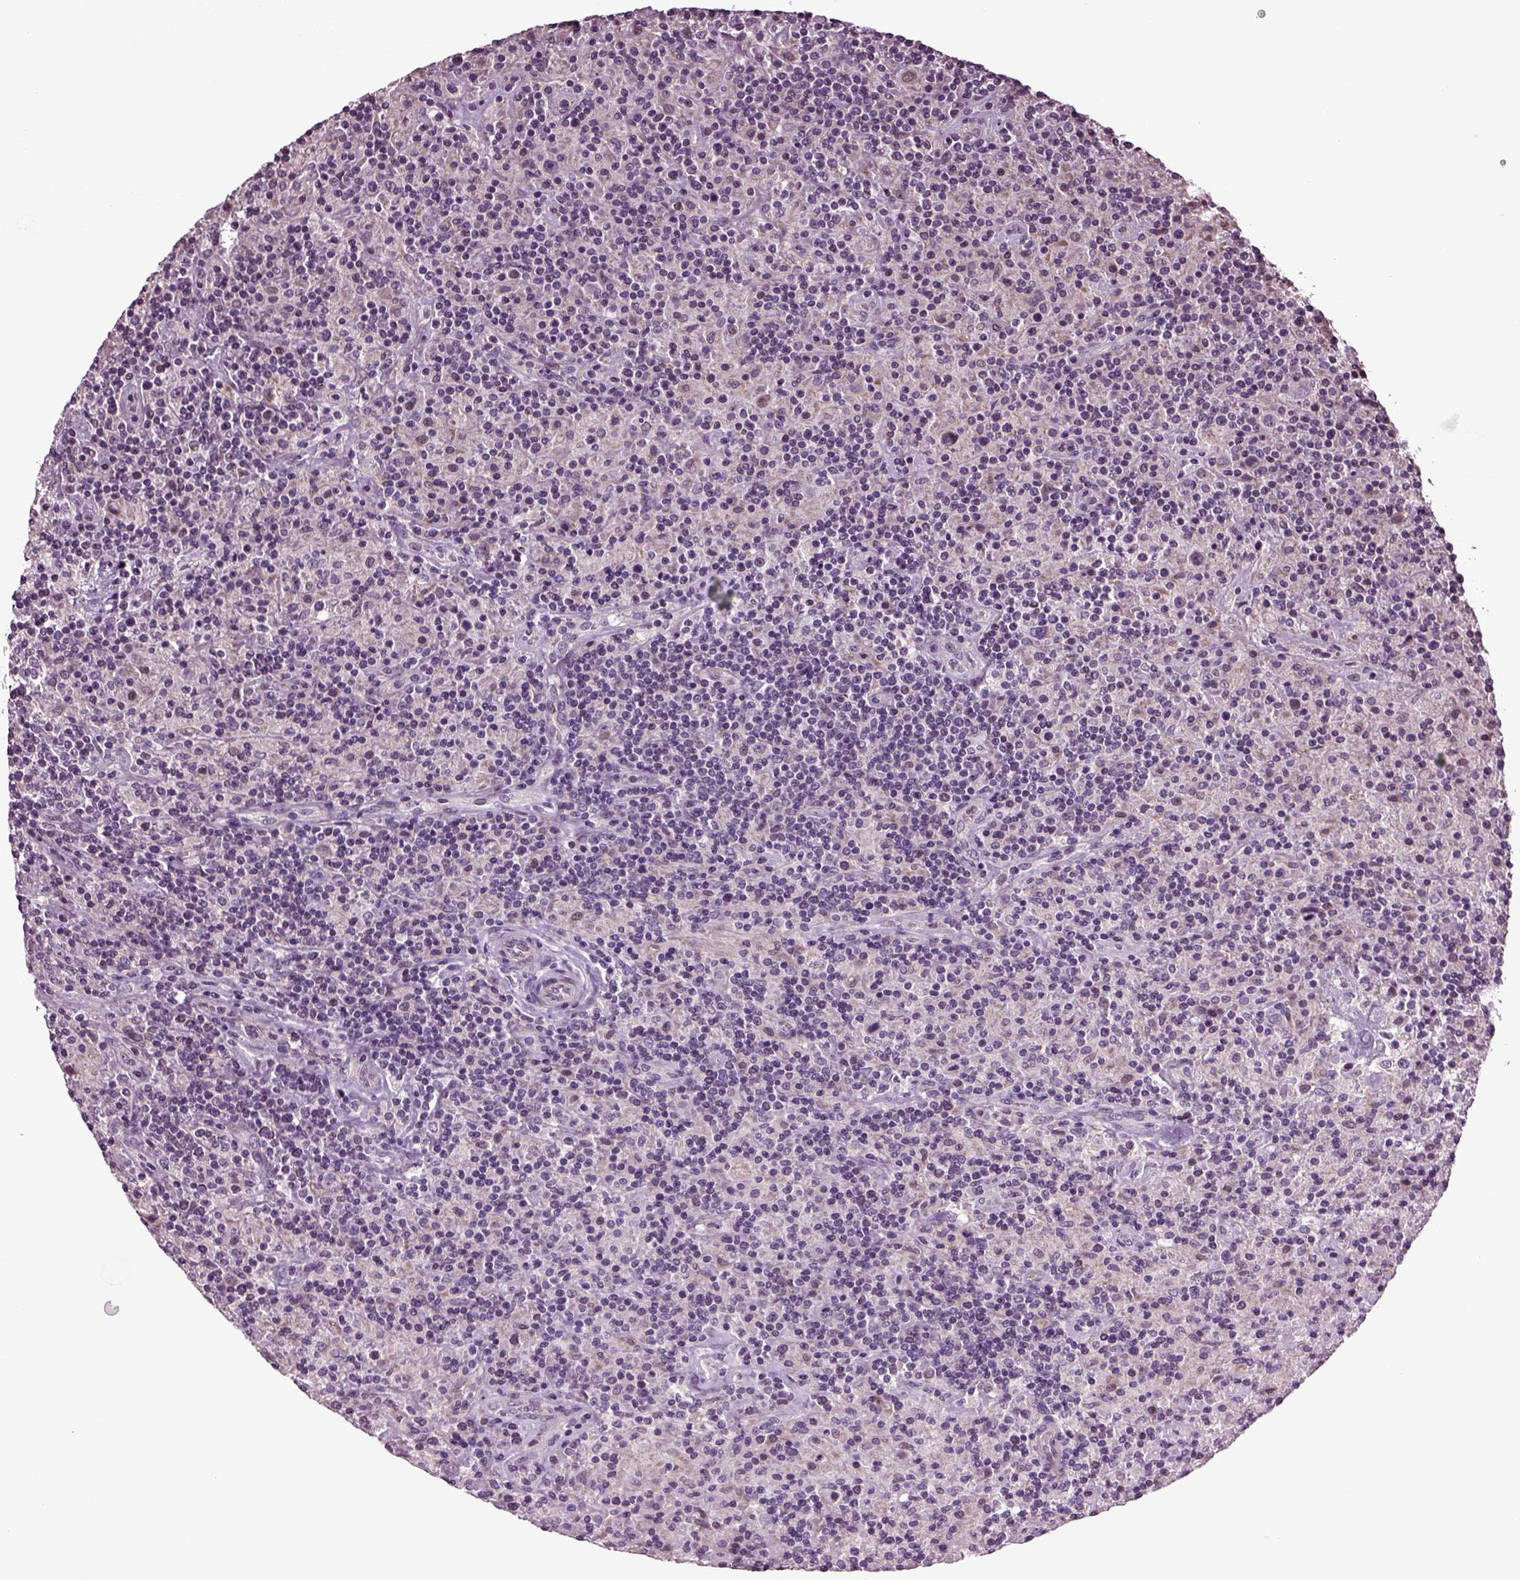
{"staining": {"intensity": "negative", "quantity": "none", "location": "none"}, "tissue": "lymphoma", "cell_type": "Tumor cells", "image_type": "cancer", "snomed": [{"axis": "morphology", "description": "Hodgkin's disease, NOS"}, {"axis": "topography", "description": "Lymph node"}], "caption": "Lymphoma was stained to show a protein in brown. There is no significant staining in tumor cells. Brightfield microscopy of immunohistochemistry stained with DAB (3,3'-diaminobenzidine) (brown) and hematoxylin (blue), captured at high magnification.", "gene": "HAGHL", "patient": {"sex": "male", "age": 70}}